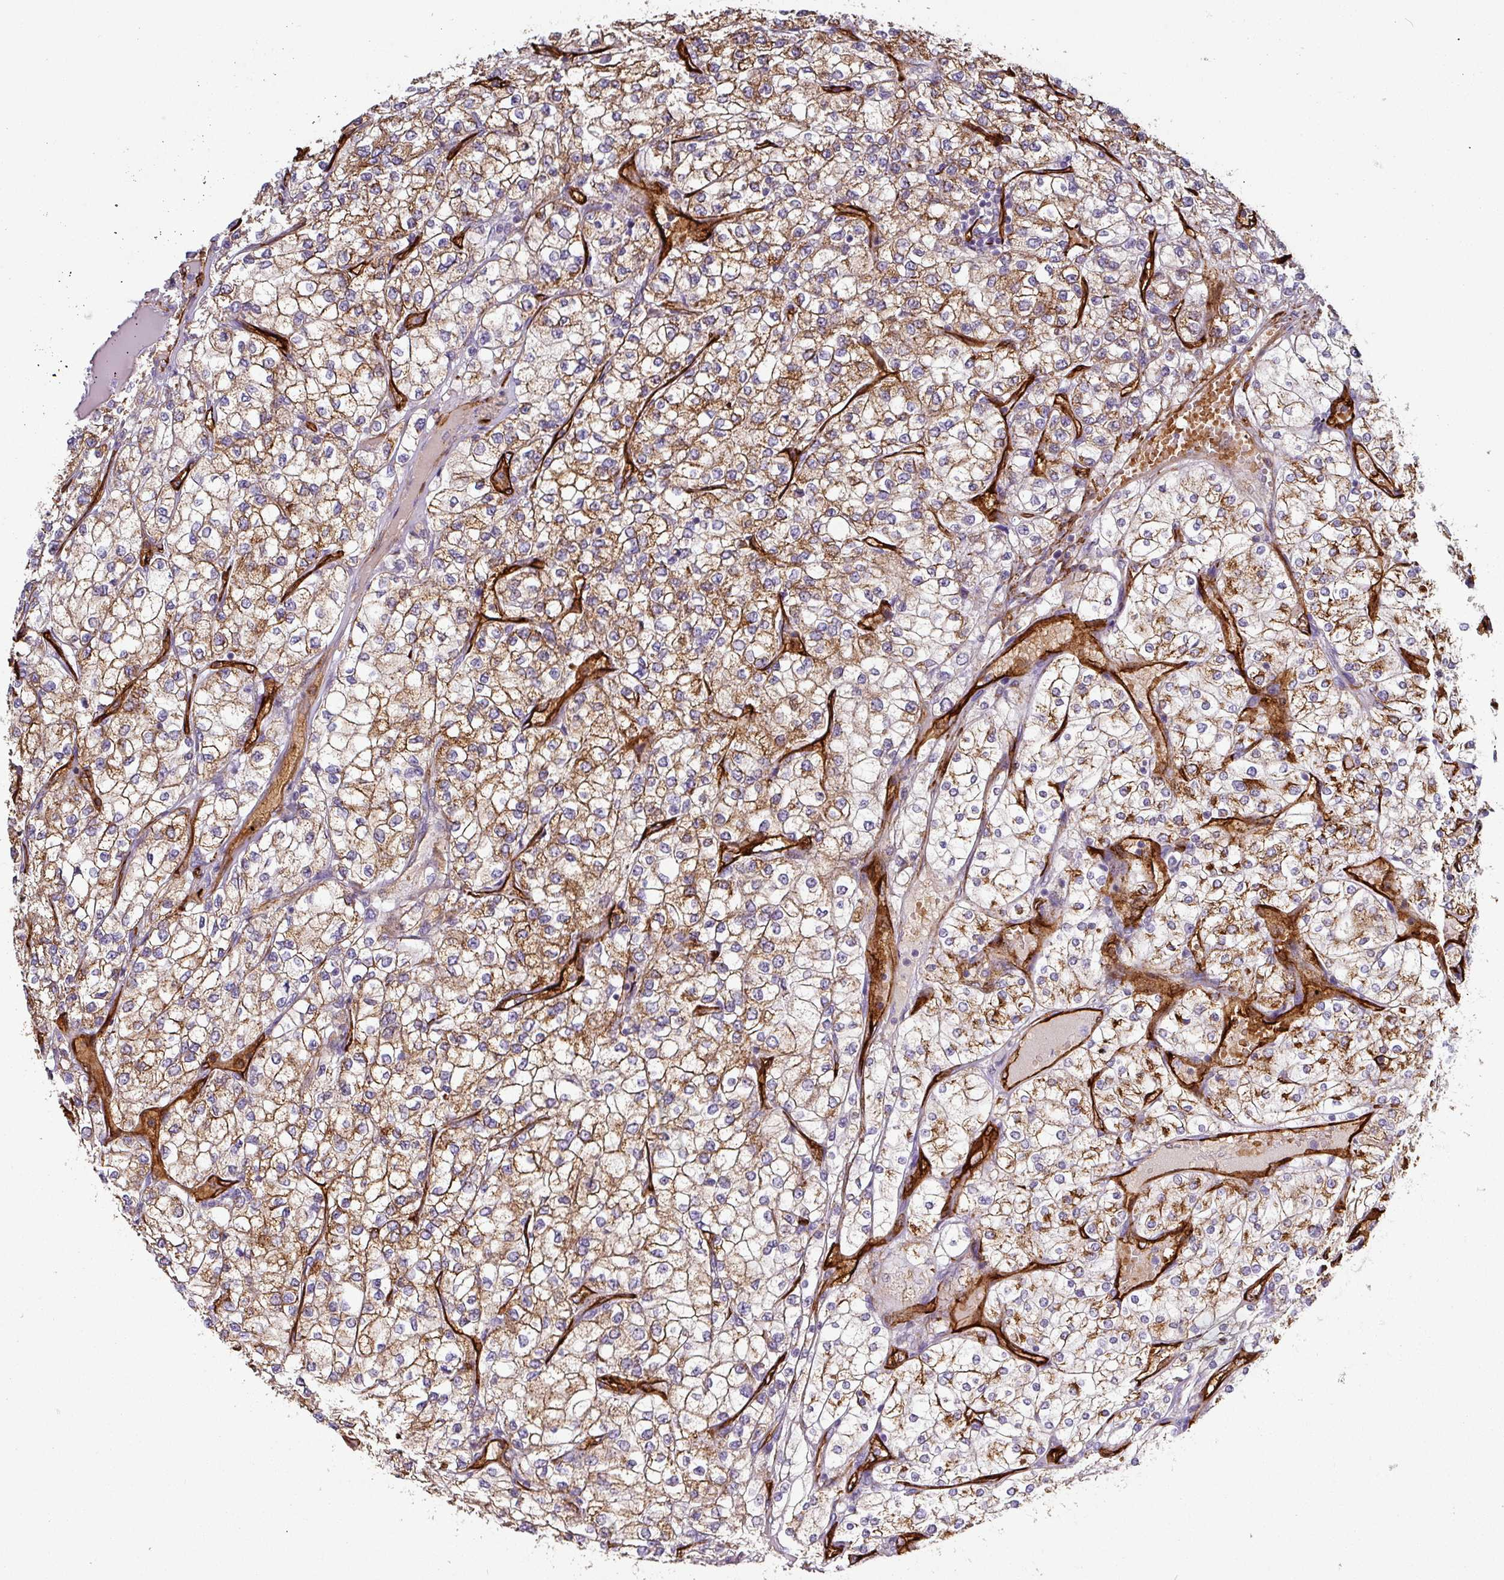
{"staining": {"intensity": "strong", "quantity": ">75%", "location": "cytoplasmic/membranous"}, "tissue": "renal cancer", "cell_type": "Tumor cells", "image_type": "cancer", "snomed": [{"axis": "morphology", "description": "Adenocarcinoma, NOS"}, {"axis": "topography", "description": "Kidney"}], "caption": "The immunohistochemical stain shows strong cytoplasmic/membranous expression in tumor cells of renal cancer (adenocarcinoma) tissue. (DAB IHC with brightfield microscopy, high magnification).", "gene": "PRODH2", "patient": {"sex": "male", "age": 80}}